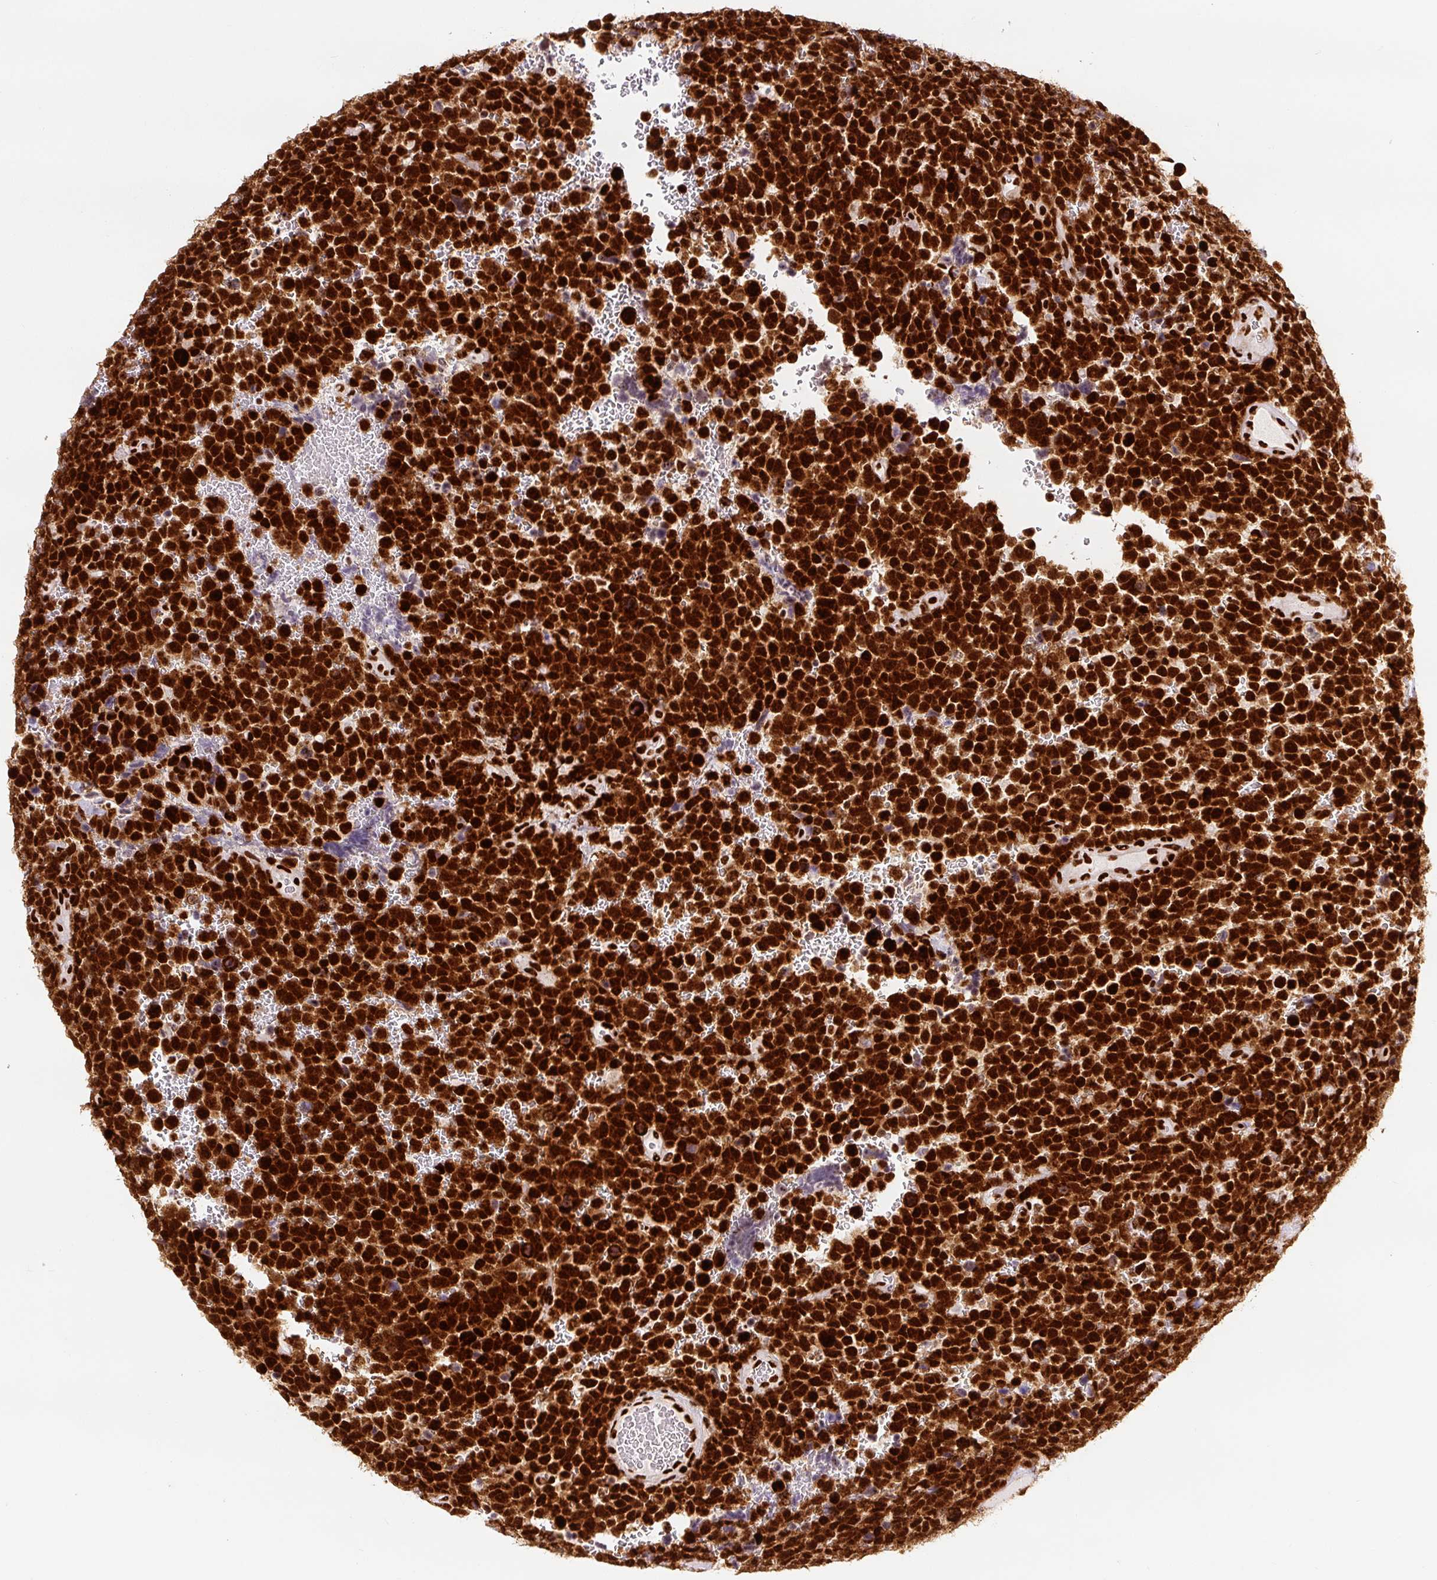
{"staining": {"intensity": "strong", "quantity": ">75%", "location": "nuclear"}, "tissue": "urothelial cancer", "cell_type": "Tumor cells", "image_type": "cancer", "snomed": [{"axis": "morphology", "description": "Urothelial carcinoma, High grade"}, {"axis": "topography", "description": "Urinary bladder"}], "caption": "Strong nuclear expression for a protein is seen in approximately >75% of tumor cells of urothelial cancer using IHC.", "gene": "FUS", "patient": {"sex": "female", "age": 82}}